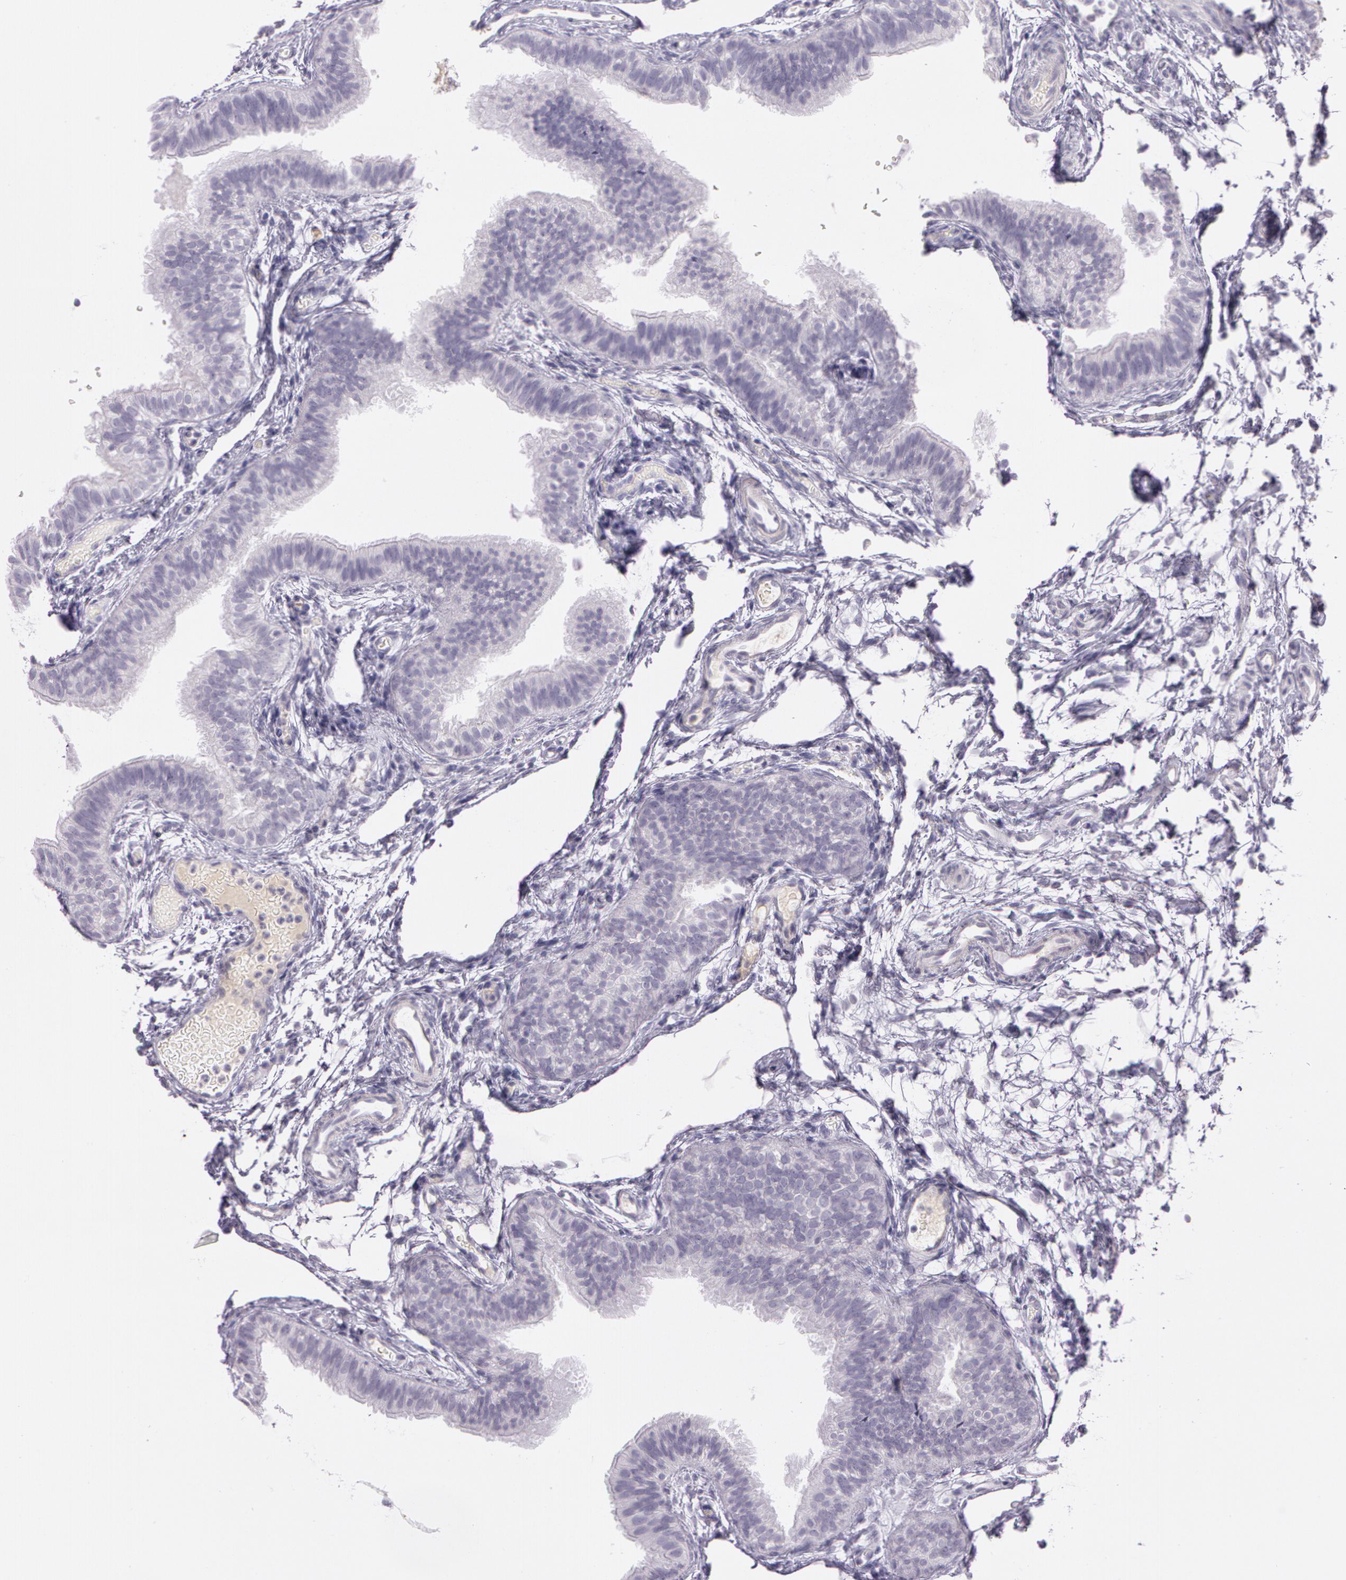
{"staining": {"intensity": "negative", "quantity": "none", "location": "none"}, "tissue": "fallopian tube", "cell_type": "Glandular cells", "image_type": "normal", "snomed": [{"axis": "morphology", "description": "Normal tissue, NOS"}, {"axis": "morphology", "description": "Dermoid, NOS"}, {"axis": "topography", "description": "Fallopian tube"}], "caption": "Immunohistochemistry of benign fallopian tube demonstrates no positivity in glandular cells. (Brightfield microscopy of DAB (3,3'-diaminobenzidine) immunohistochemistry (IHC) at high magnification).", "gene": "OTC", "patient": {"sex": "female", "age": 33}}